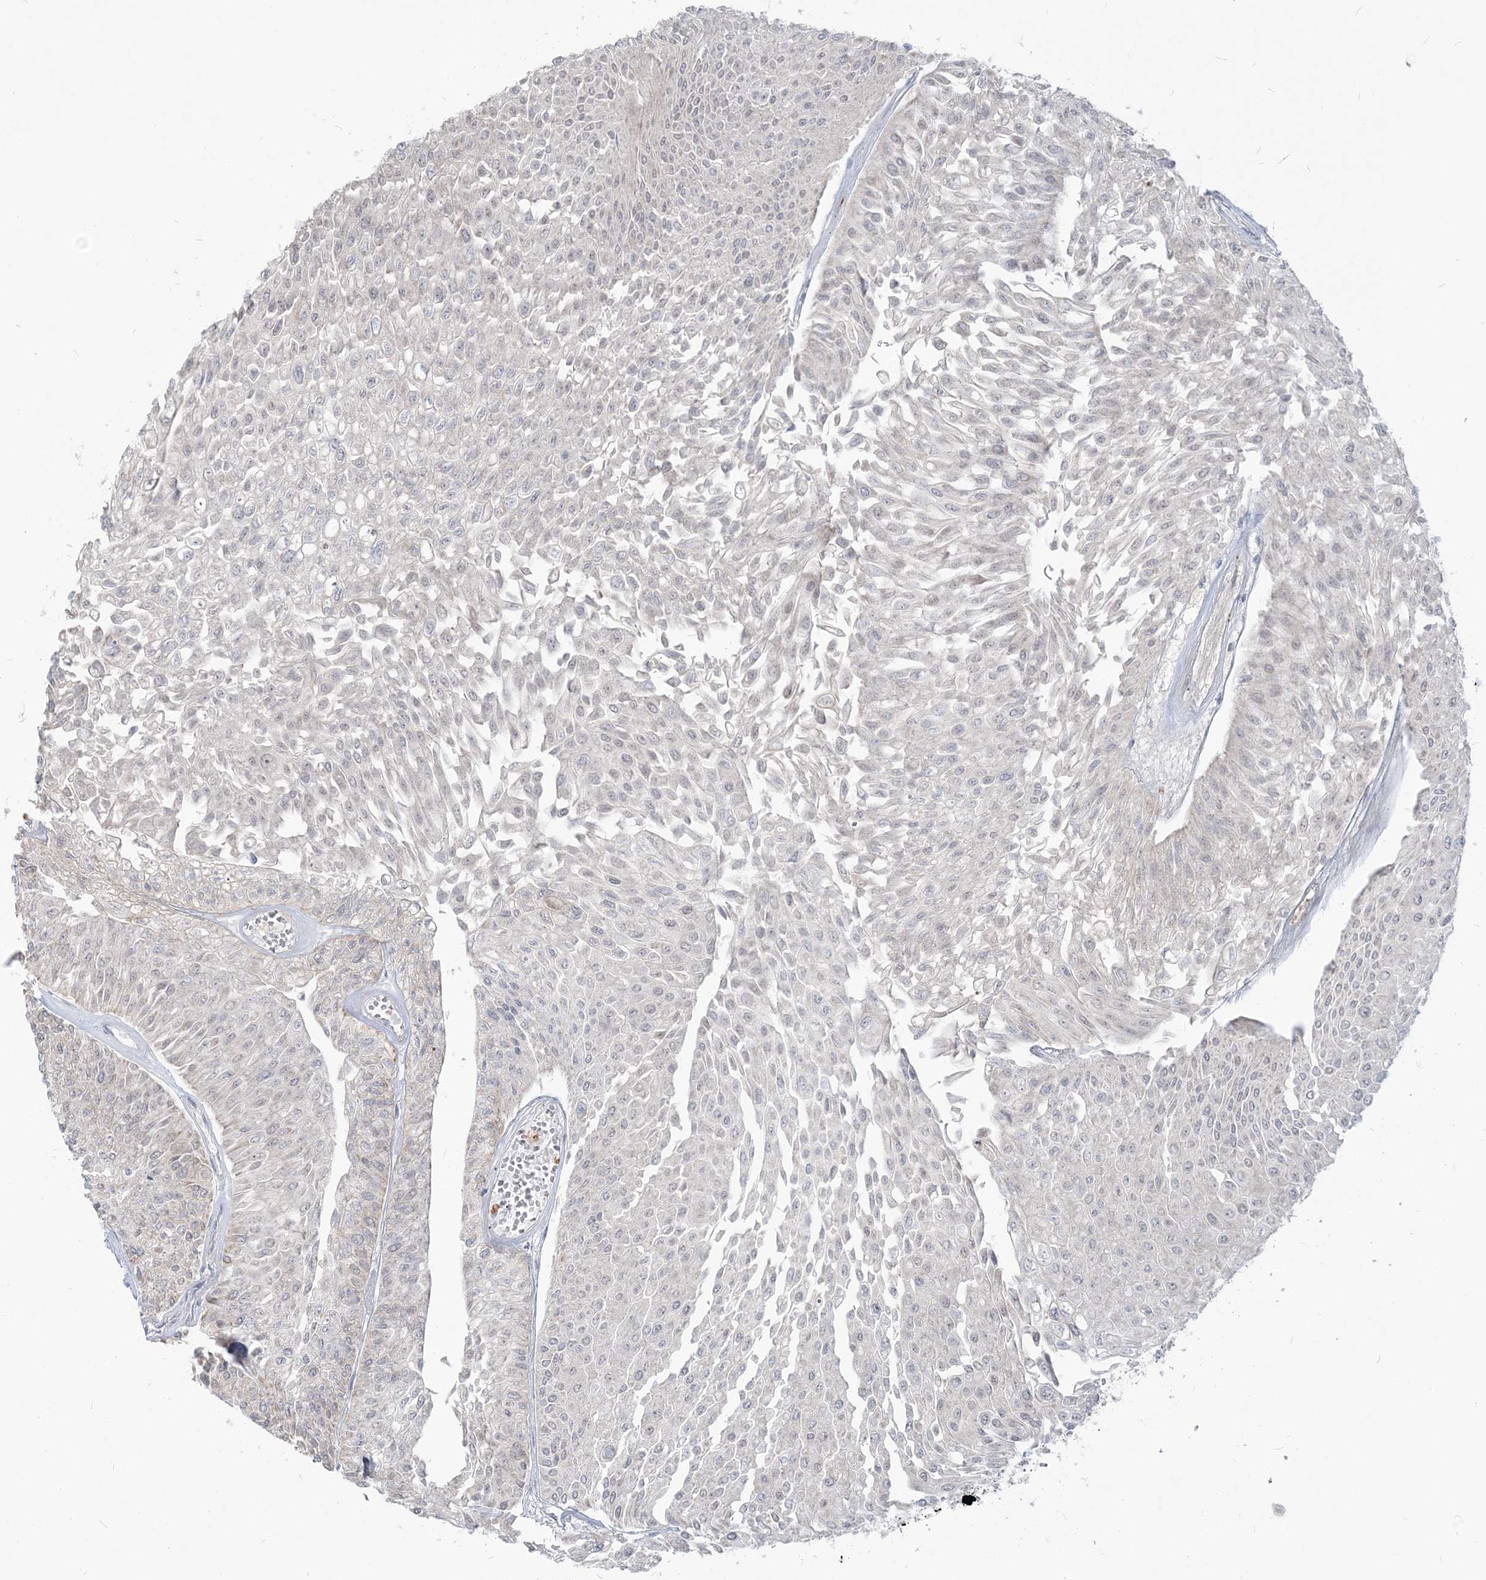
{"staining": {"intensity": "negative", "quantity": "none", "location": "none"}, "tissue": "urothelial cancer", "cell_type": "Tumor cells", "image_type": "cancer", "snomed": [{"axis": "morphology", "description": "Urothelial carcinoma, Low grade"}, {"axis": "topography", "description": "Urinary bladder"}], "caption": "Immunohistochemistry (IHC) micrograph of neoplastic tissue: human low-grade urothelial carcinoma stained with DAB shows no significant protein positivity in tumor cells.", "gene": "SDAD1", "patient": {"sex": "male", "age": 67}}